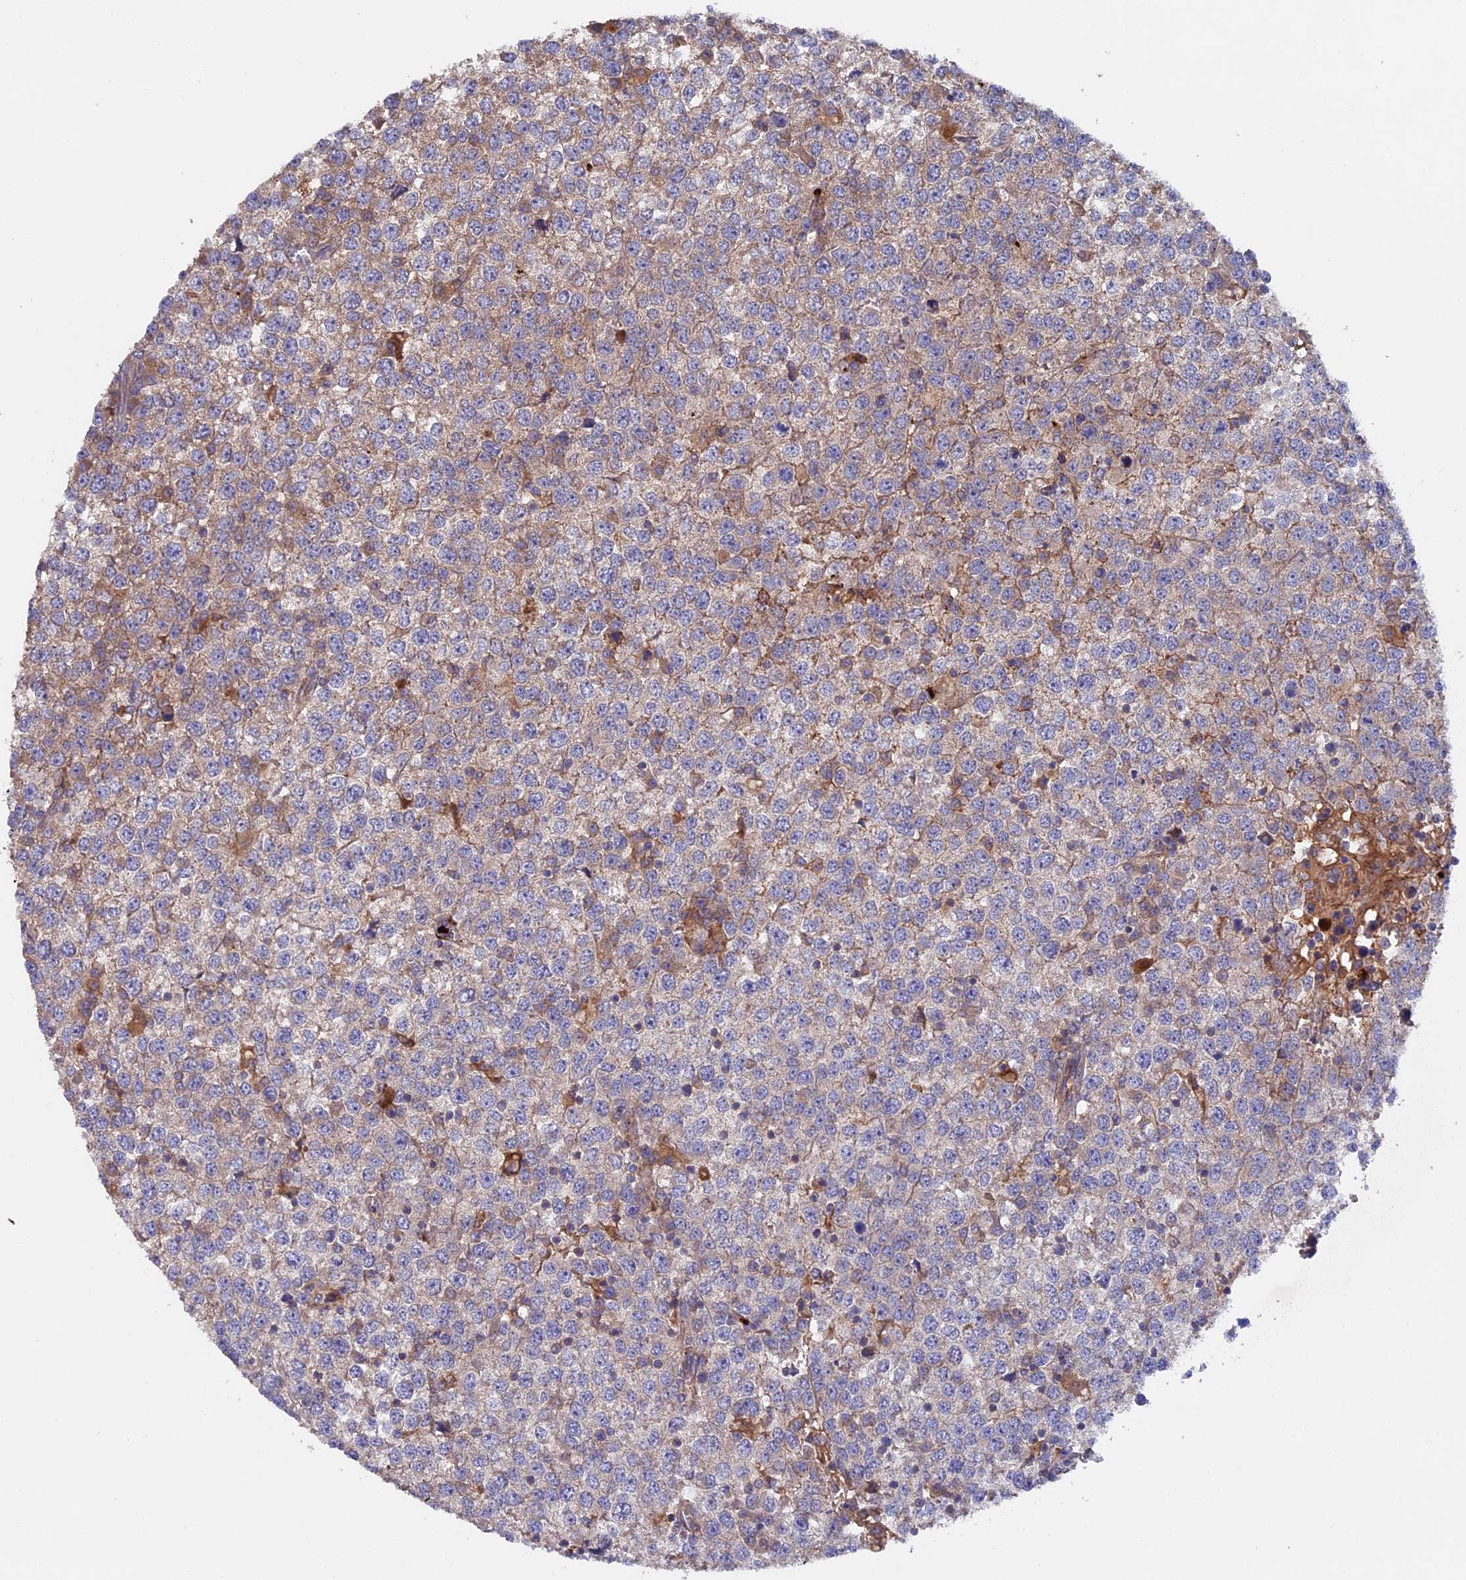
{"staining": {"intensity": "moderate", "quantity": "25%-75%", "location": "cytoplasmic/membranous"}, "tissue": "testis cancer", "cell_type": "Tumor cells", "image_type": "cancer", "snomed": [{"axis": "morphology", "description": "Seminoma, NOS"}, {"axis": "topography", "description": "Testis"}], "caption": "An IHC image of tumor tissue is shown. Protein staining in brown labels moderate cytoplasmic/membranous positivity in testis cancer (seminoma) within tumor cells.", "gene": "PTPN9", "patient": {"sex": "male", "age": 65}}